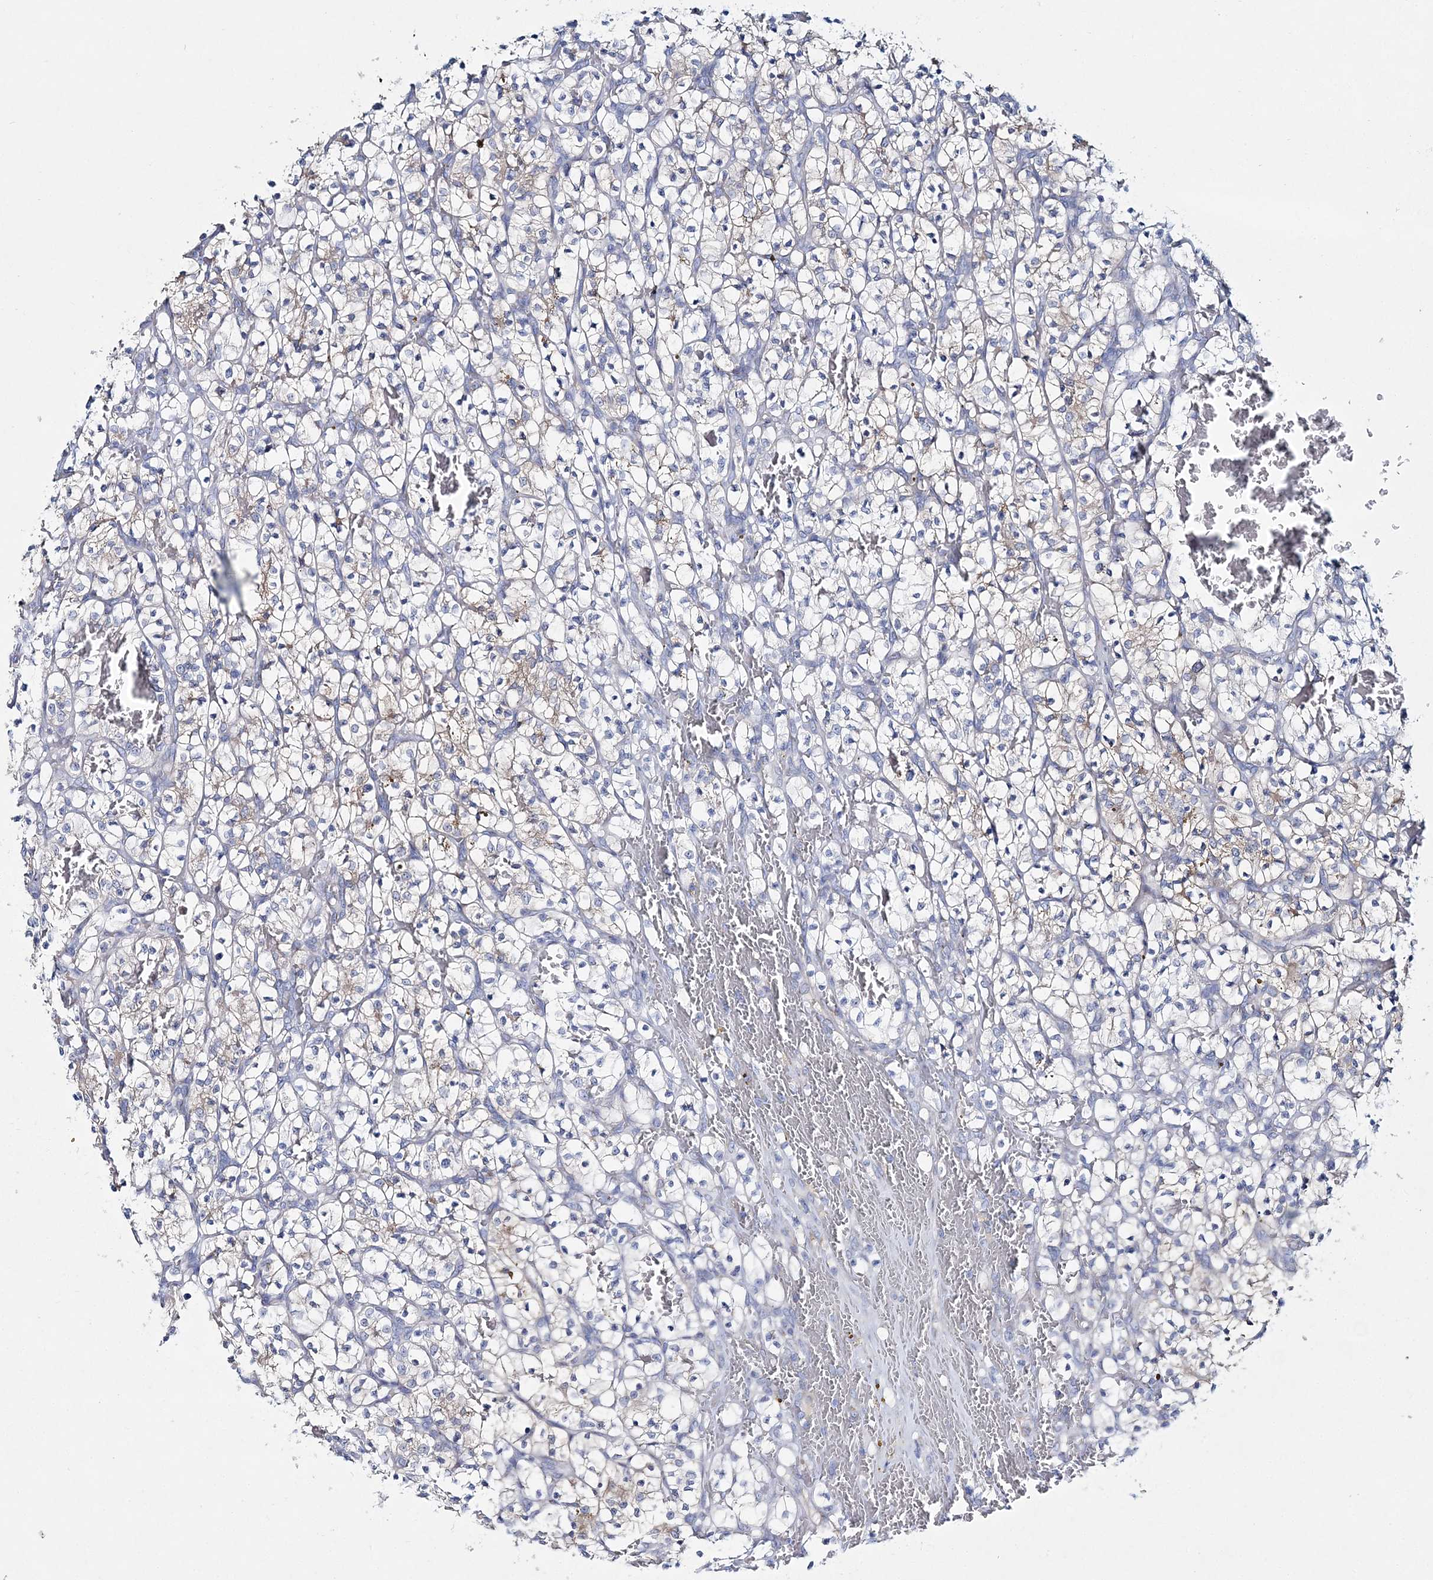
{"staining": {"intensity": "weak", "quantity": "<25%", "location": "cytoplasmic/membranous"}, "tissue": "renal cancer", "cell_type": "Tumor cells", "image_type": "cancer", "snomed": [{"axis": "morphology", "description": "Adenocarcinoma, NOS"}, {"axis": "topography", "description": "Kidney"}], "caption": "Histopathology image shows no protein staining in tumor cells of renal cancer tissue. Brightfield microscopy of immunohistochemistry stained with DAB (3,3'-diaminobenzidine) (brown) and hematoxylin (blue), captured at high magnification.", "gene": "ADGRL1", "patient": {"sex": "female", "age": 57}}